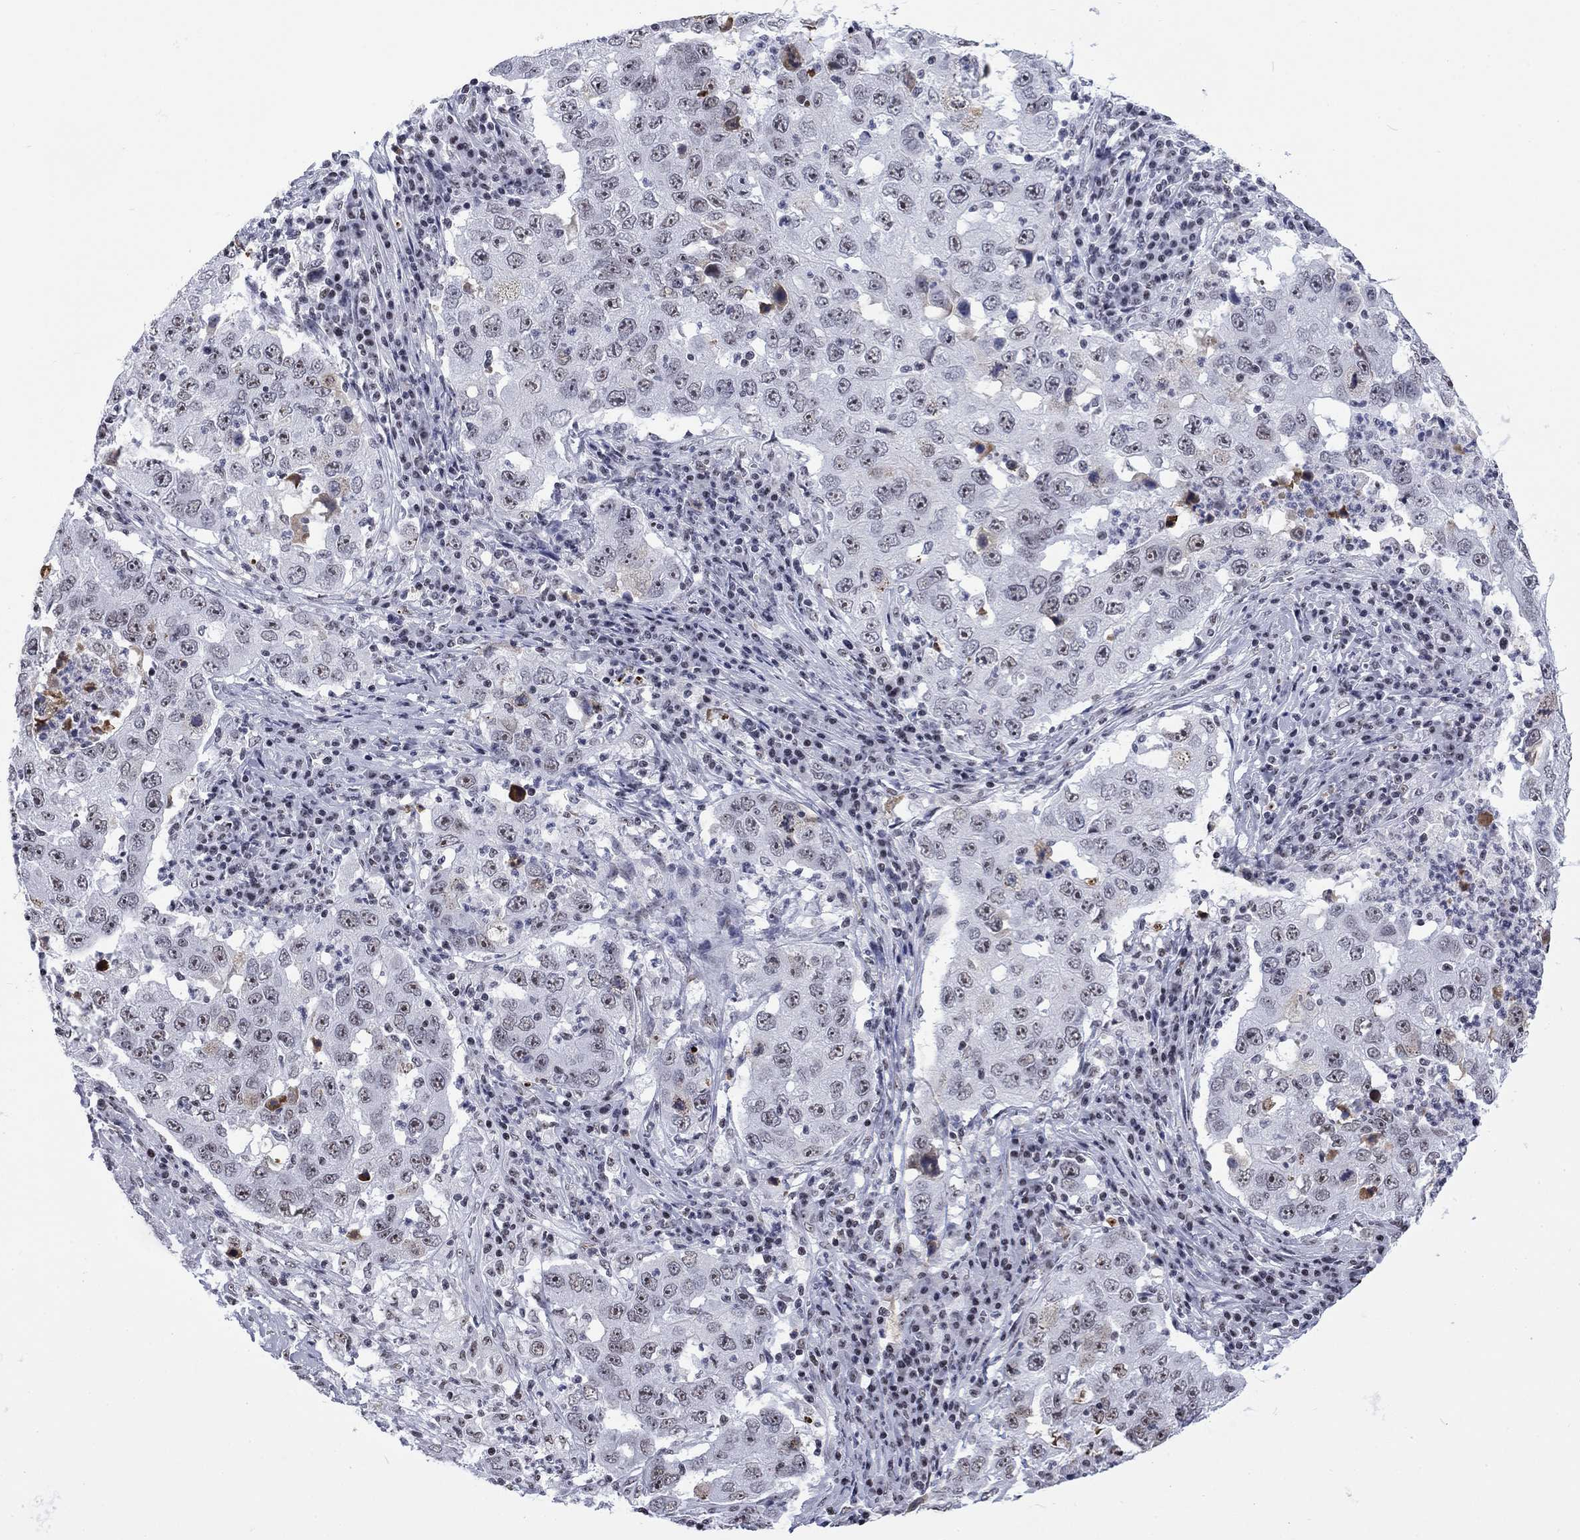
{"staining": {"intensity": "negative", "quantity": "none", "location": "none"}, "tissue": "lung cancer", "cell_type": "Tumor cells", "image_type": "cancer", "snomed": [{"axis": "morphology", "description": "Adenocarcinoma, NOS"}, {"axis": "topography", "description": "Lung"}], "caption": "A high-resolution micrograph shows immunohistochemistry staining of lung cancer (adenocarcinoma), which reveals no significant positivity in tumor cells. (Stains: DAB immunohistochemistry with hematoxylin counter stain, Microscopy: brightfield microscopy at high magnification).", "gene": "CSRNP3", "patient": {"sex": "male", "age": 73}}